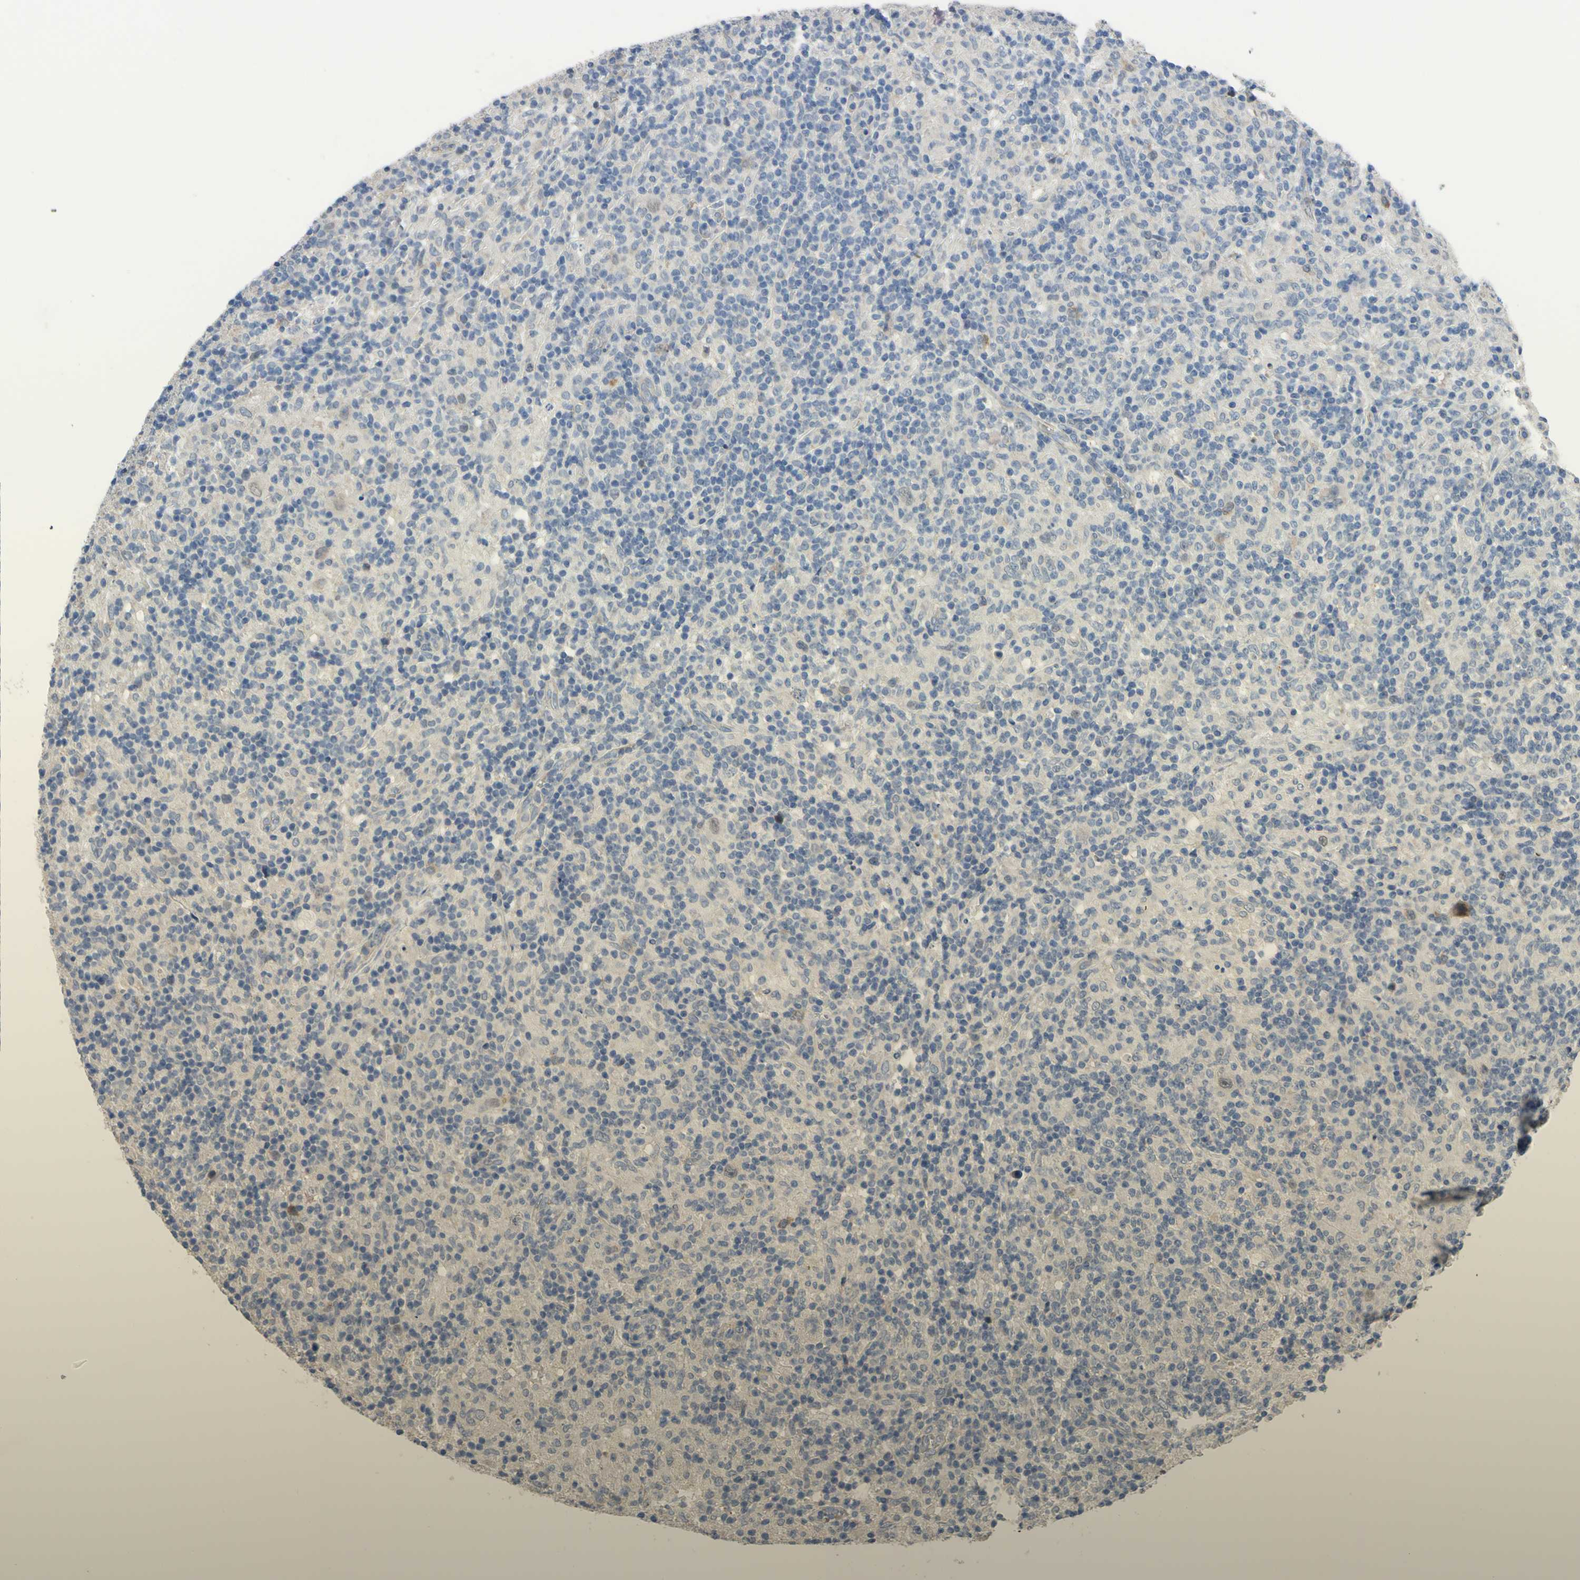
{"staining": {"intensity": "weak", "quantity": "25%-75%", "location": "cytoplasmic/membranous"}, "tissue": "lymphoma", "cell_type": "Tumor cells", "image_type": "cancer", "snomed": [{"axis": "morphology", "description": "Hodgkin's disease, NOS"}, {"axis": "topography", "description": "Lymph node"}], "caption": "Immunohistochemical staining of human Hodgkin's disease reveals low levels of weak cytoplasmic/membranous protein staining in about 25%-75% of tumor cells.", "gene": "LHX9", "patient": {"sex": "male", "age": 70}}